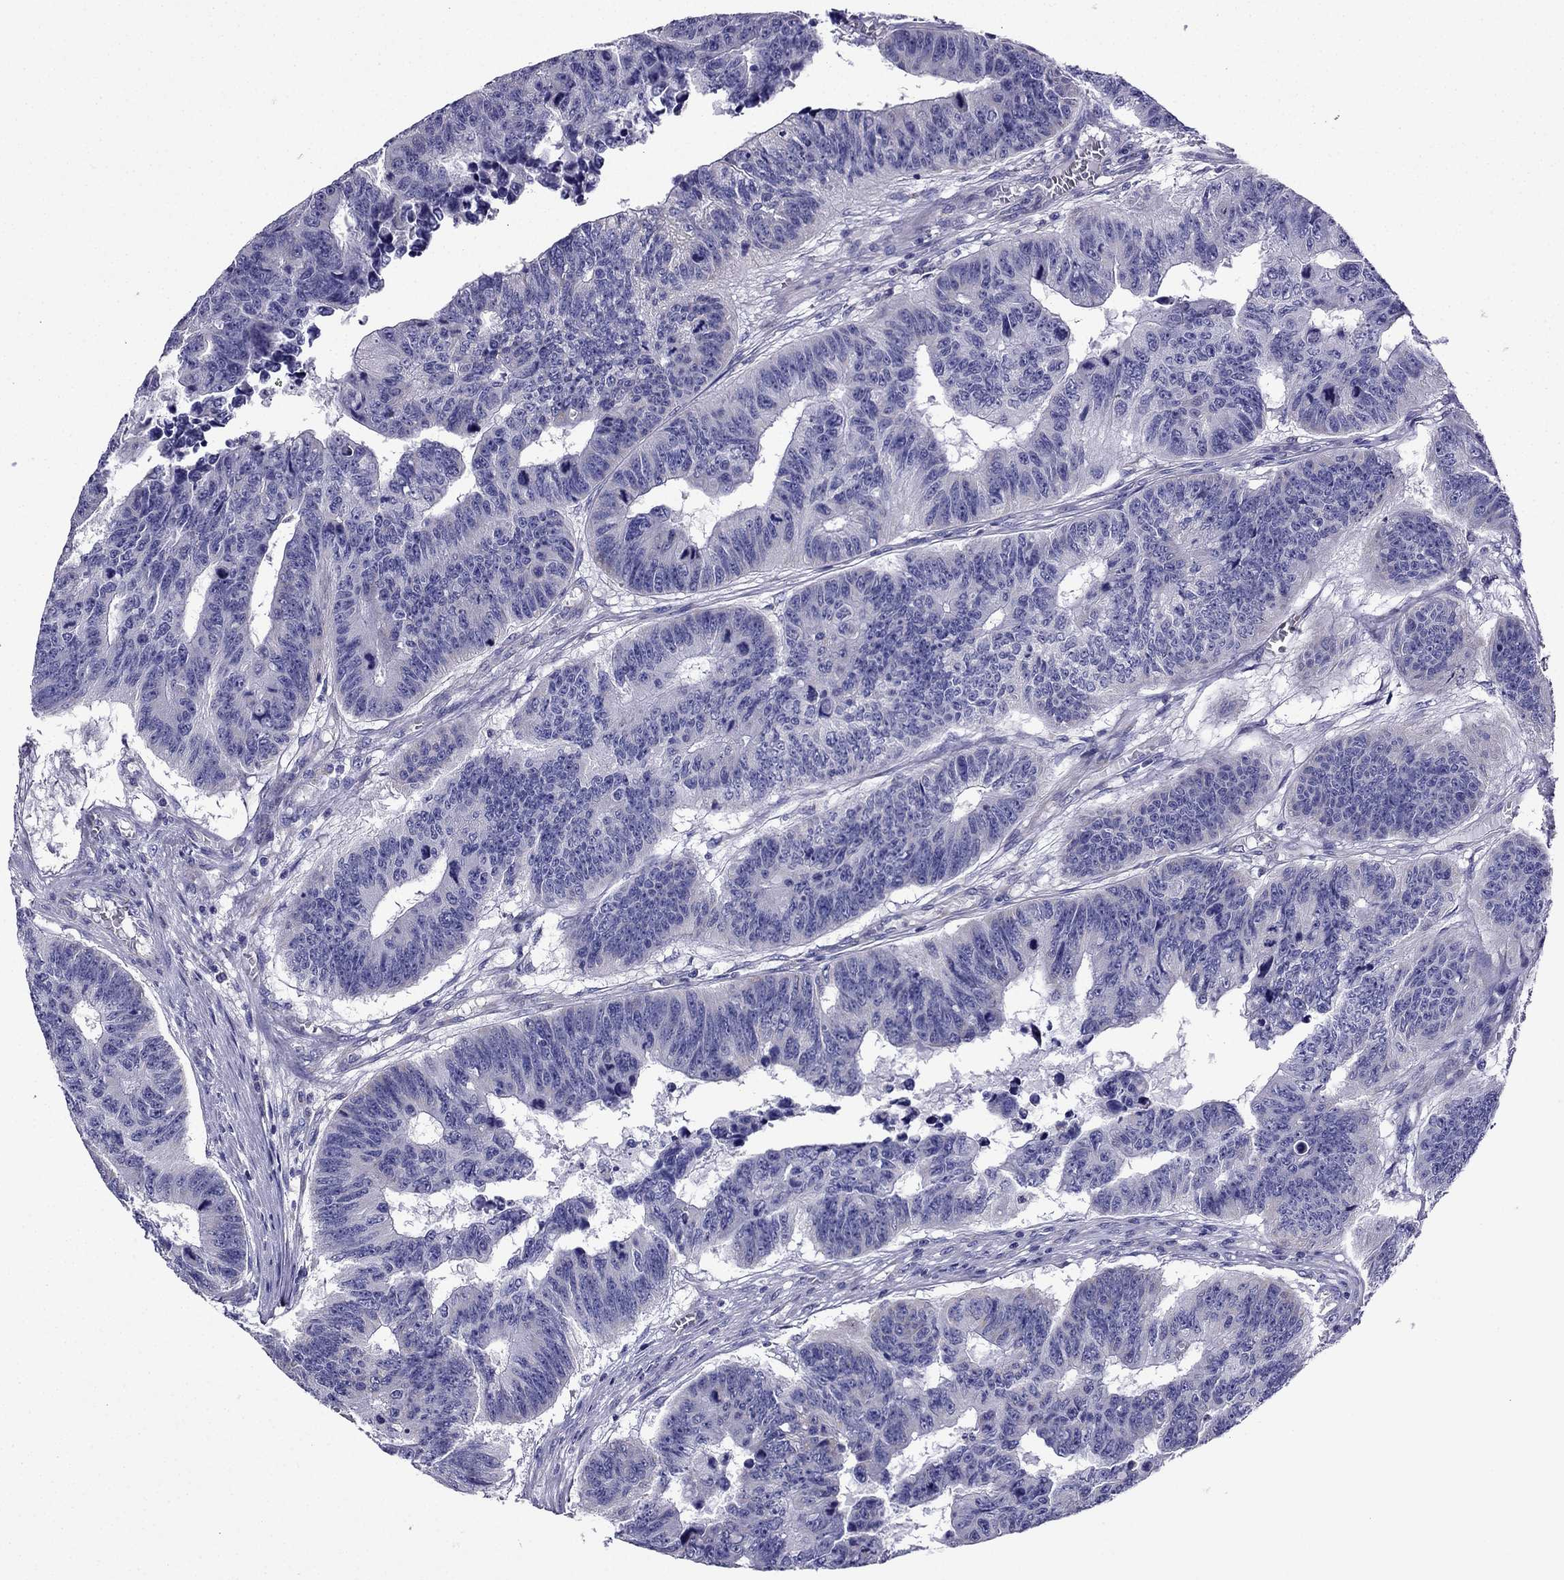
{"staining": {"intensity": "negative", "quantity": "none", "location": "none"}, "tissue": "colorectal cancer", "cell_type": "Tumor cells", "image_type": "cancer", "snomed": [{"axis": "morphology", "description": "Adenocarcinoma, NOS"}, {"axis": "topography", "description": "Appendix"}, {"axis": "topography", "description": "Colon"}, {"axis": "topography", "description": "Cecum"}, {"axis": "topography", "description": "Colon asc"}], "caption": "IHC micrograph of human adenocarcinoma (colorectal) stained for a protein (brown), which shows no expression in tumor cells.", "gene": "KIF5A", "patient": {"sex": "female", "age": 85}}